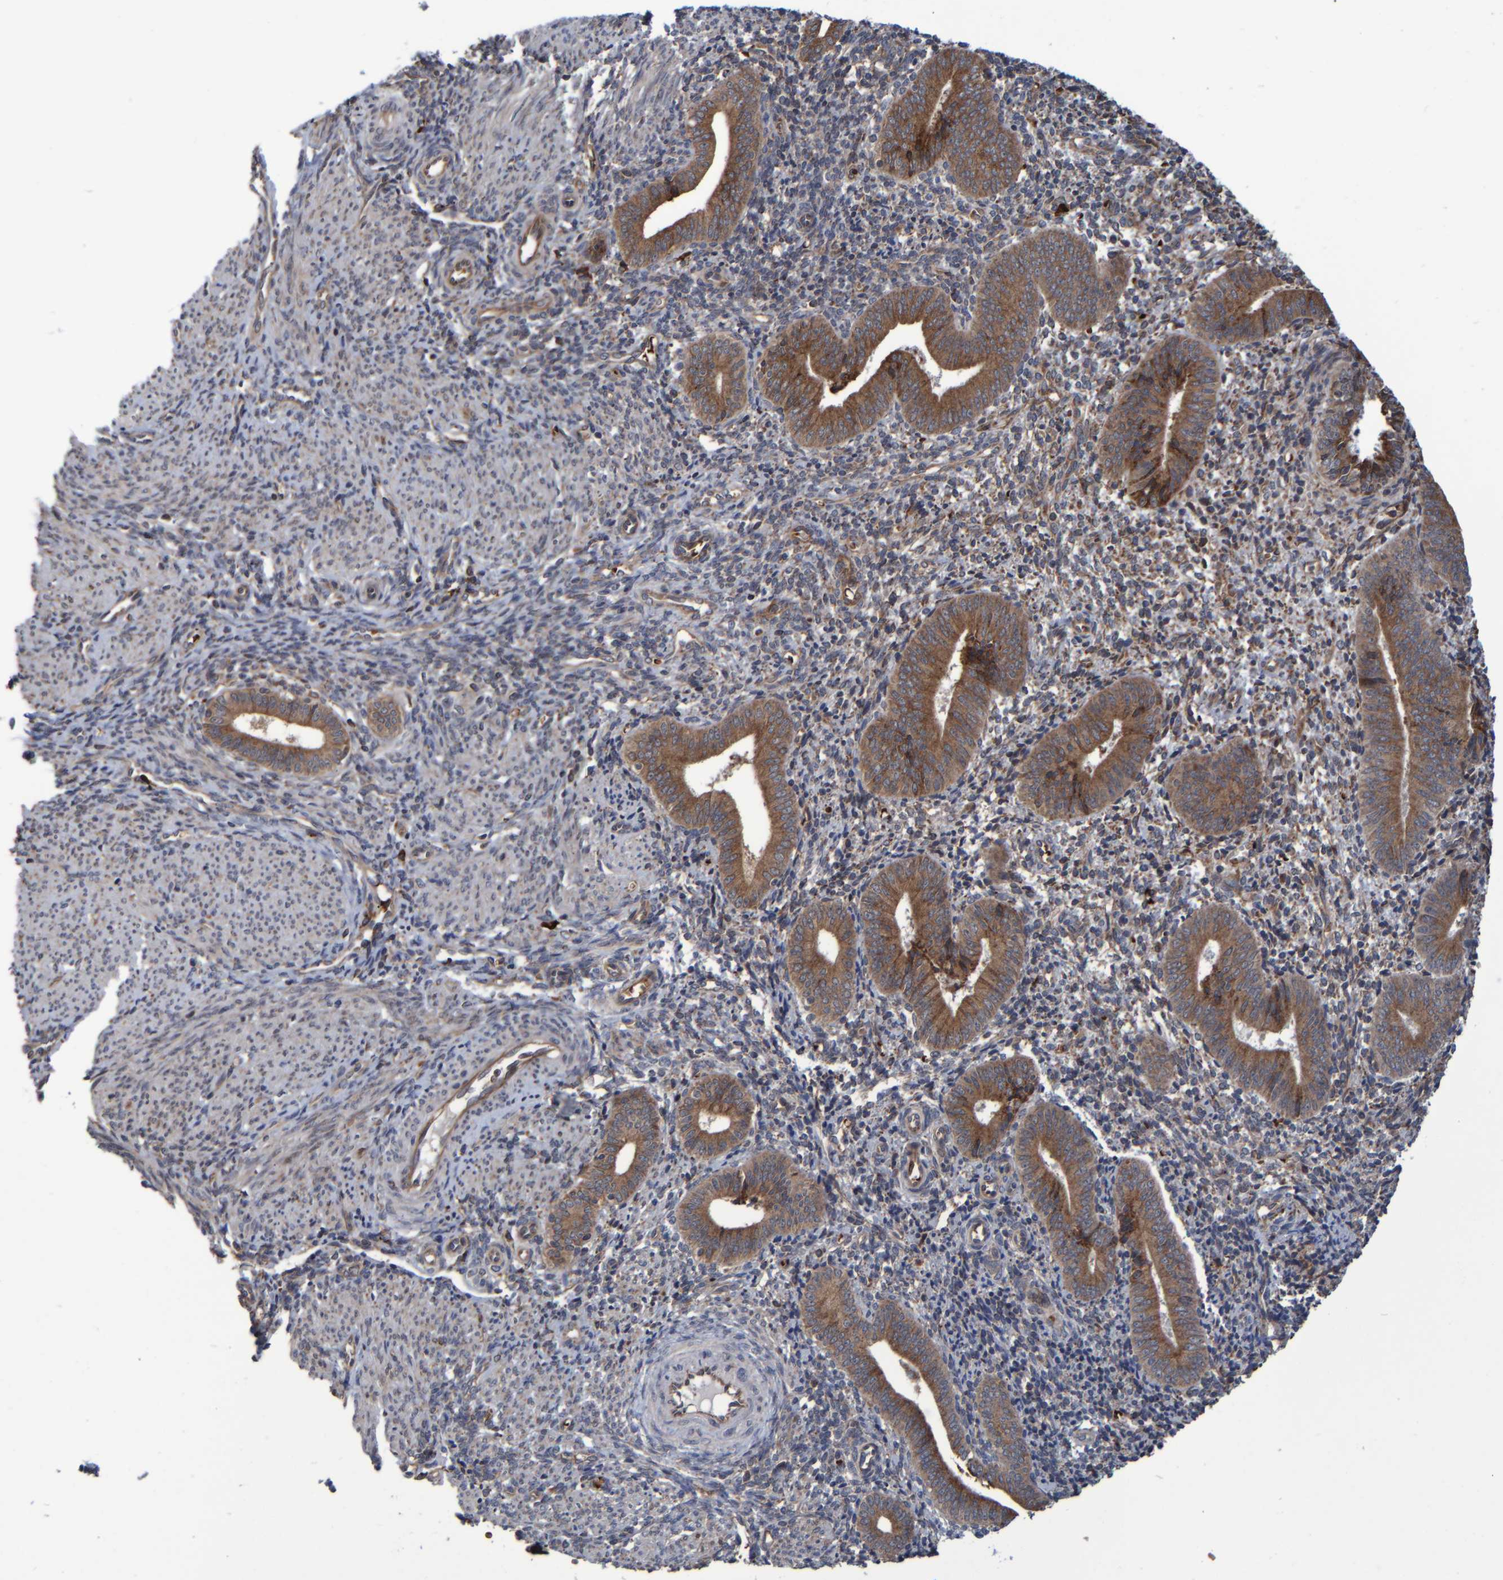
{"staining": {"intensity": "weak", "quantity": "25%-75%", "location": "cytoplasmic/membranous"}, "tissue": "endometrium", "cell_type": "Cells in endometrial stroma", "image_type": "normal", "snomed": [{"axis": "morphology", "description": "Normal tissue, NOS"}, {"axis": "topography", "description": "Uterus"}, {"axis": "topography", "description": "Endometrium"}], "caption": "Immunohistochemical staining of unremarkable human endometrium reveals 25%-75% levels of weak cytoplasmic/membranous protein expression in about 25%-75% of cells in endometrial stroma.", "gene": "SPAG5", "patient": {"sex": "female", "age": 33}}